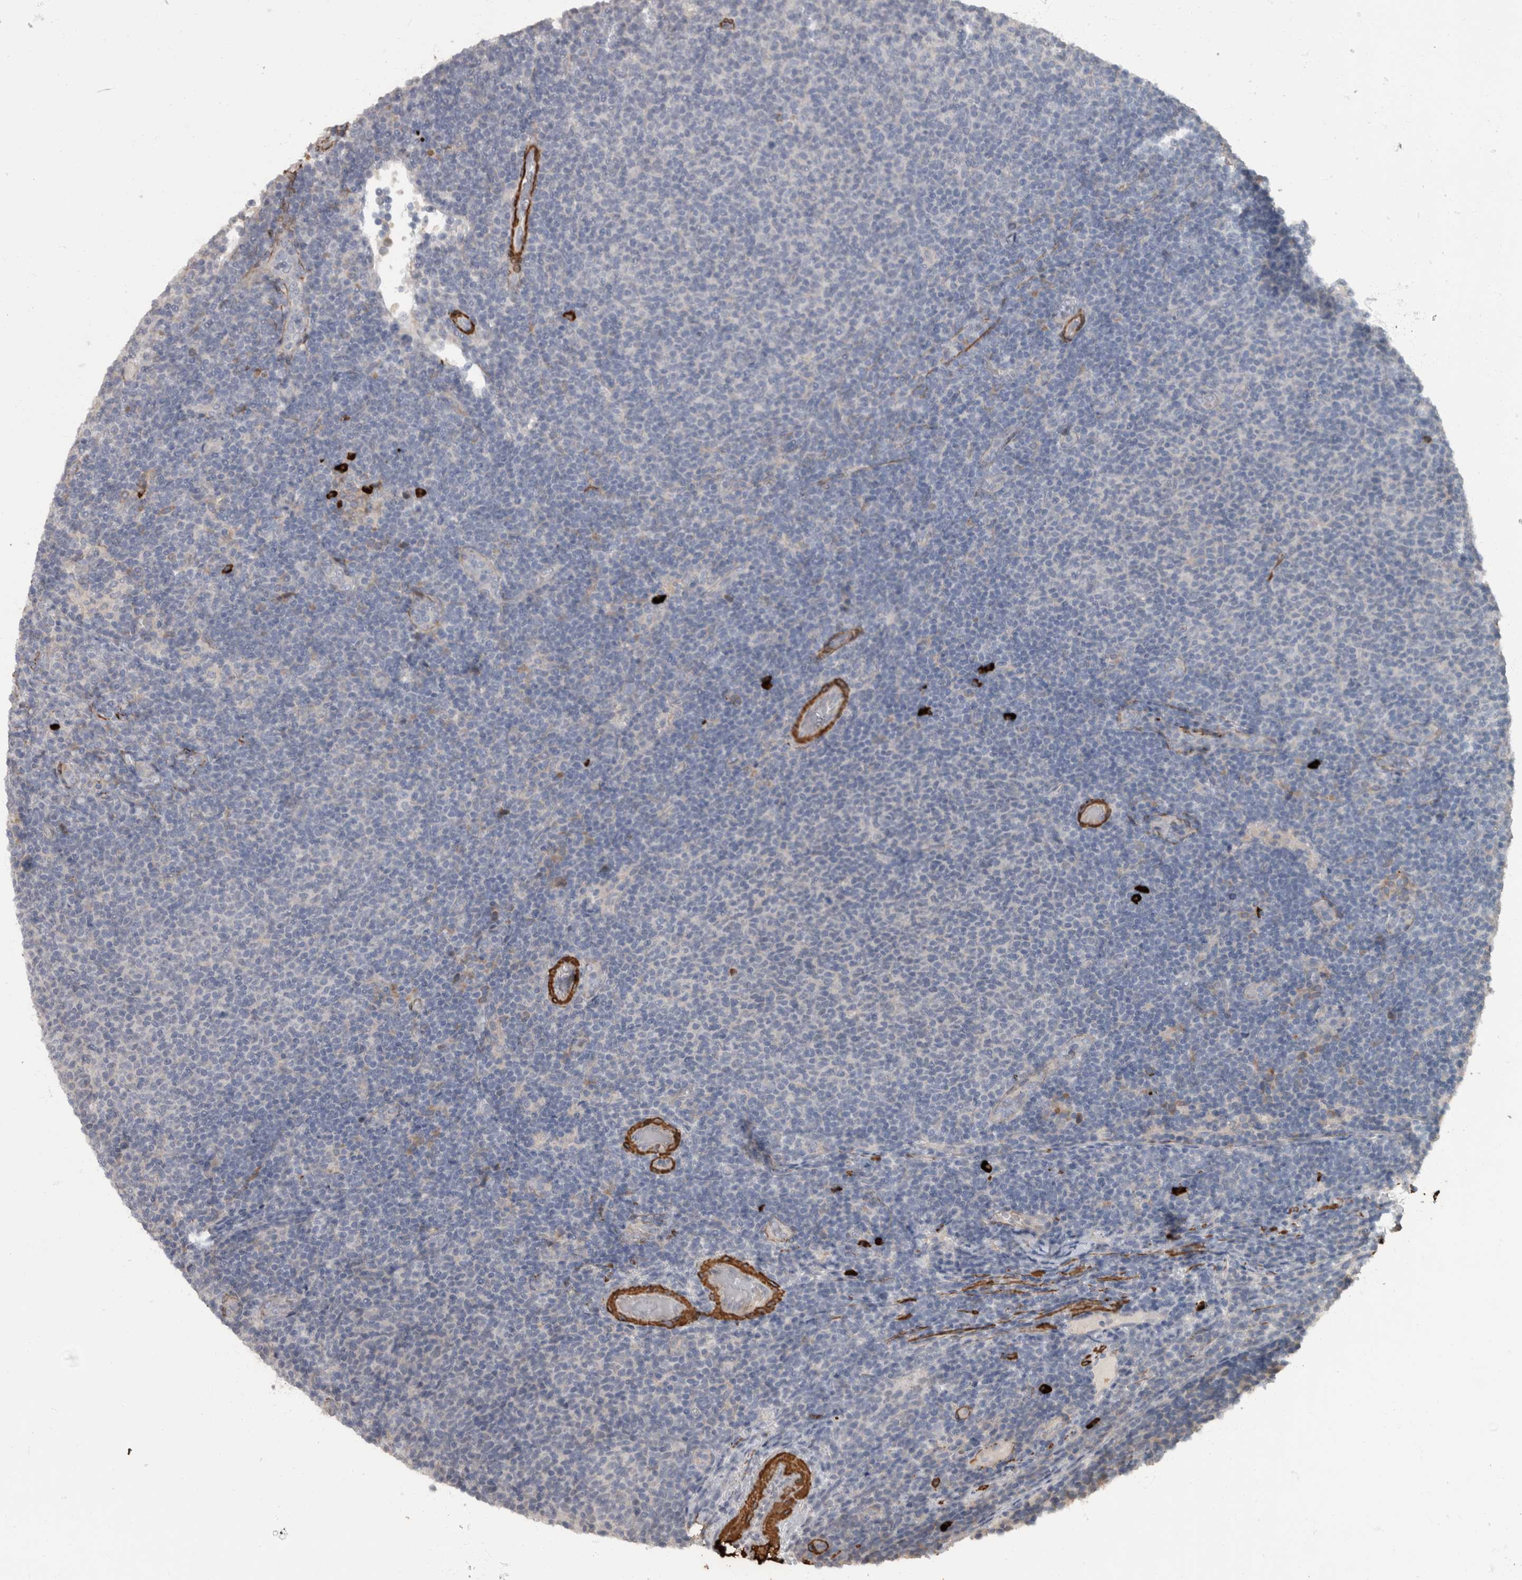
{"staining": {"intensity": "negative", "quantity": "none", "location": "none"}, "tissue": "lymphoma", "cell_type": "Tumor cells", "image_type": "cancer", "snomed": [{"axis": "morphology", "description": "Malignant lymphoma, non-Hodgkin's type, Low grade"}, {"axis": "topography", "description": "Lymph node"}], "caption": "Malignant lymphoma, non-Hodgkin's type (low-grade) stained for a protein using immunohistochemistry (IHC) exhibits no staining tumor cells.", "gene": "MASTL", "patient": {"sex": "male", "age": 66}}